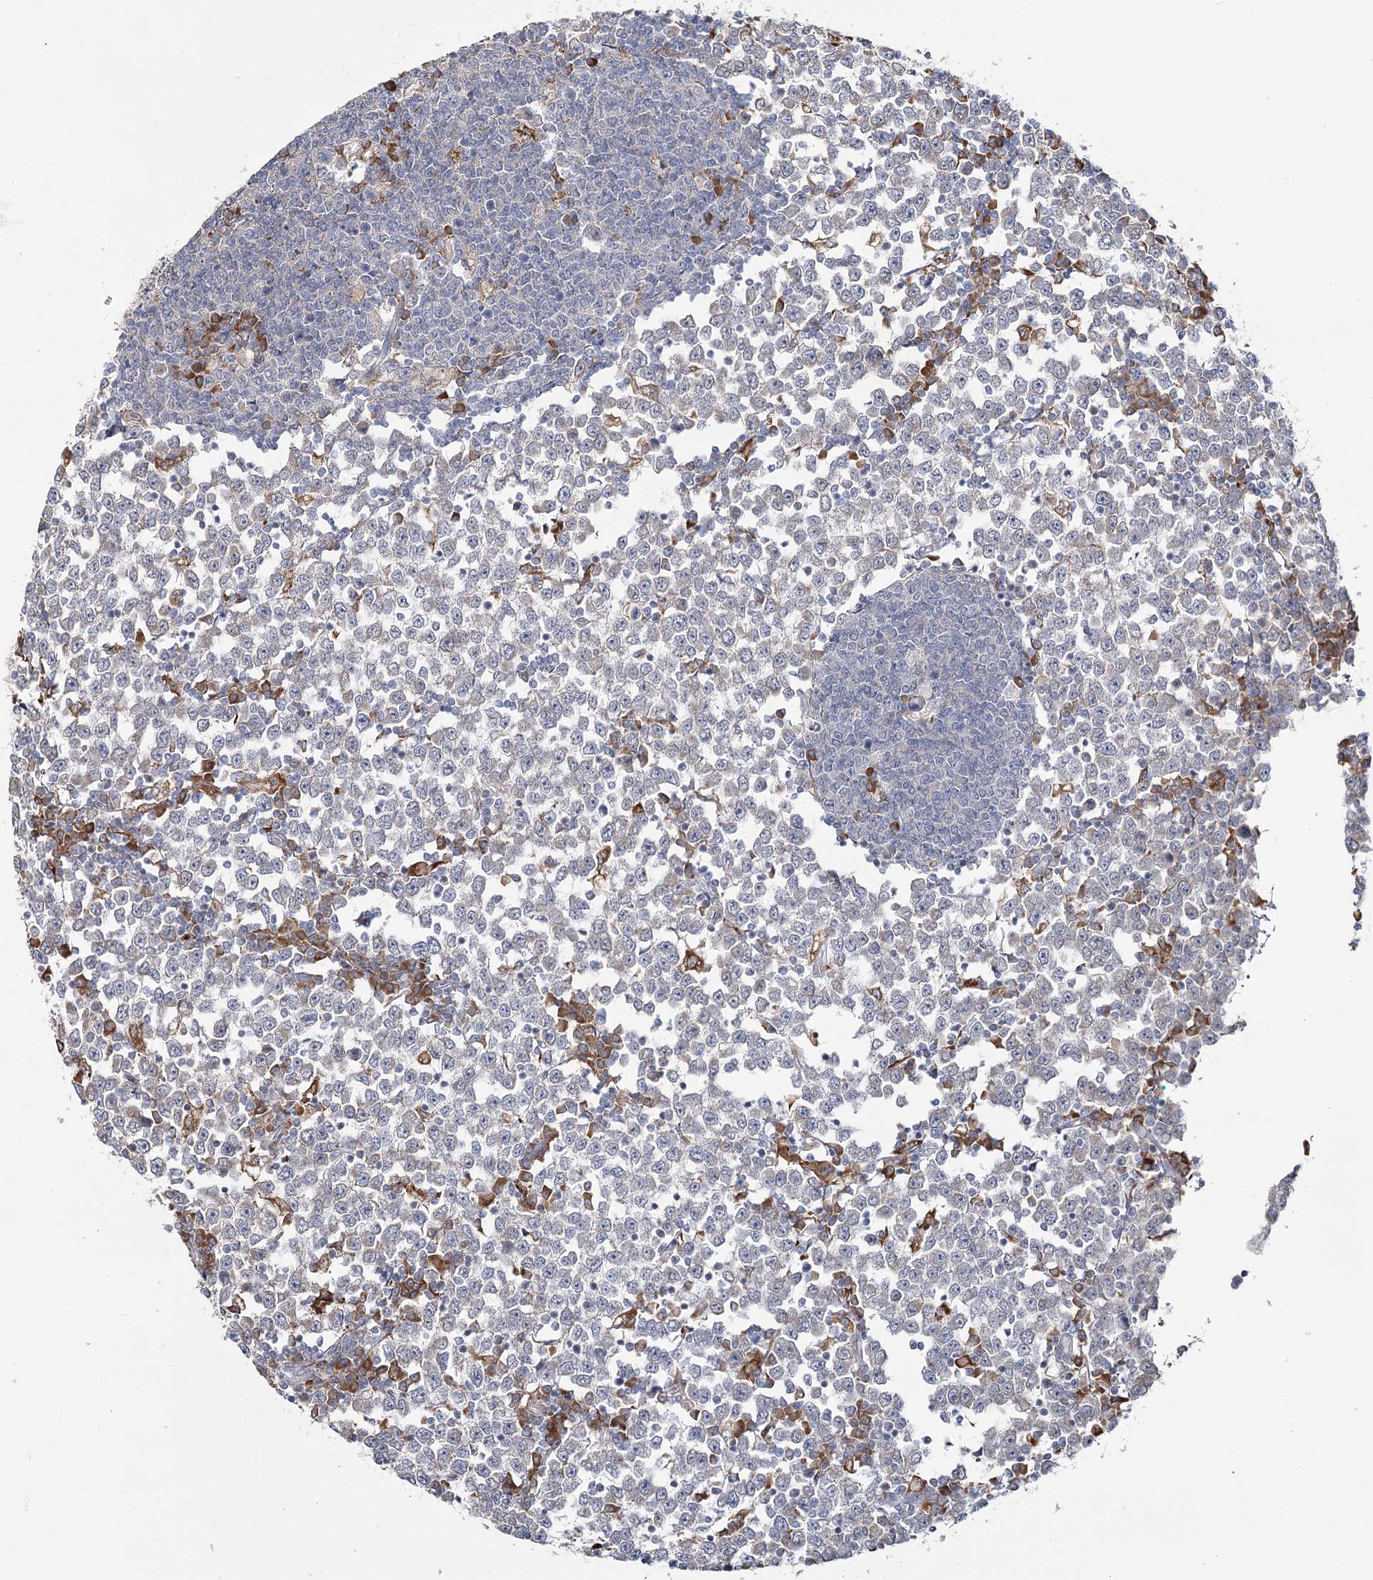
{"staining": {"intensity": "negative", "quantity": "none", "location": "none"}, "tissue": "testis cancer", "cell_type": "Tumor cells", "image_type": "cancer", "snomed": [{"axis": "morphology", "description": "Seminoma, NOS"}, {"axis": "topography", "description": "Testis"}], "caption": "Immunohistochemistry image of human testis cancer (seminoma) stained for a protein (brown), which demonstrates no staining in tumor cells.", "gene": "ZCCHC9", "patient": {"sex": "male", "age": 65}}